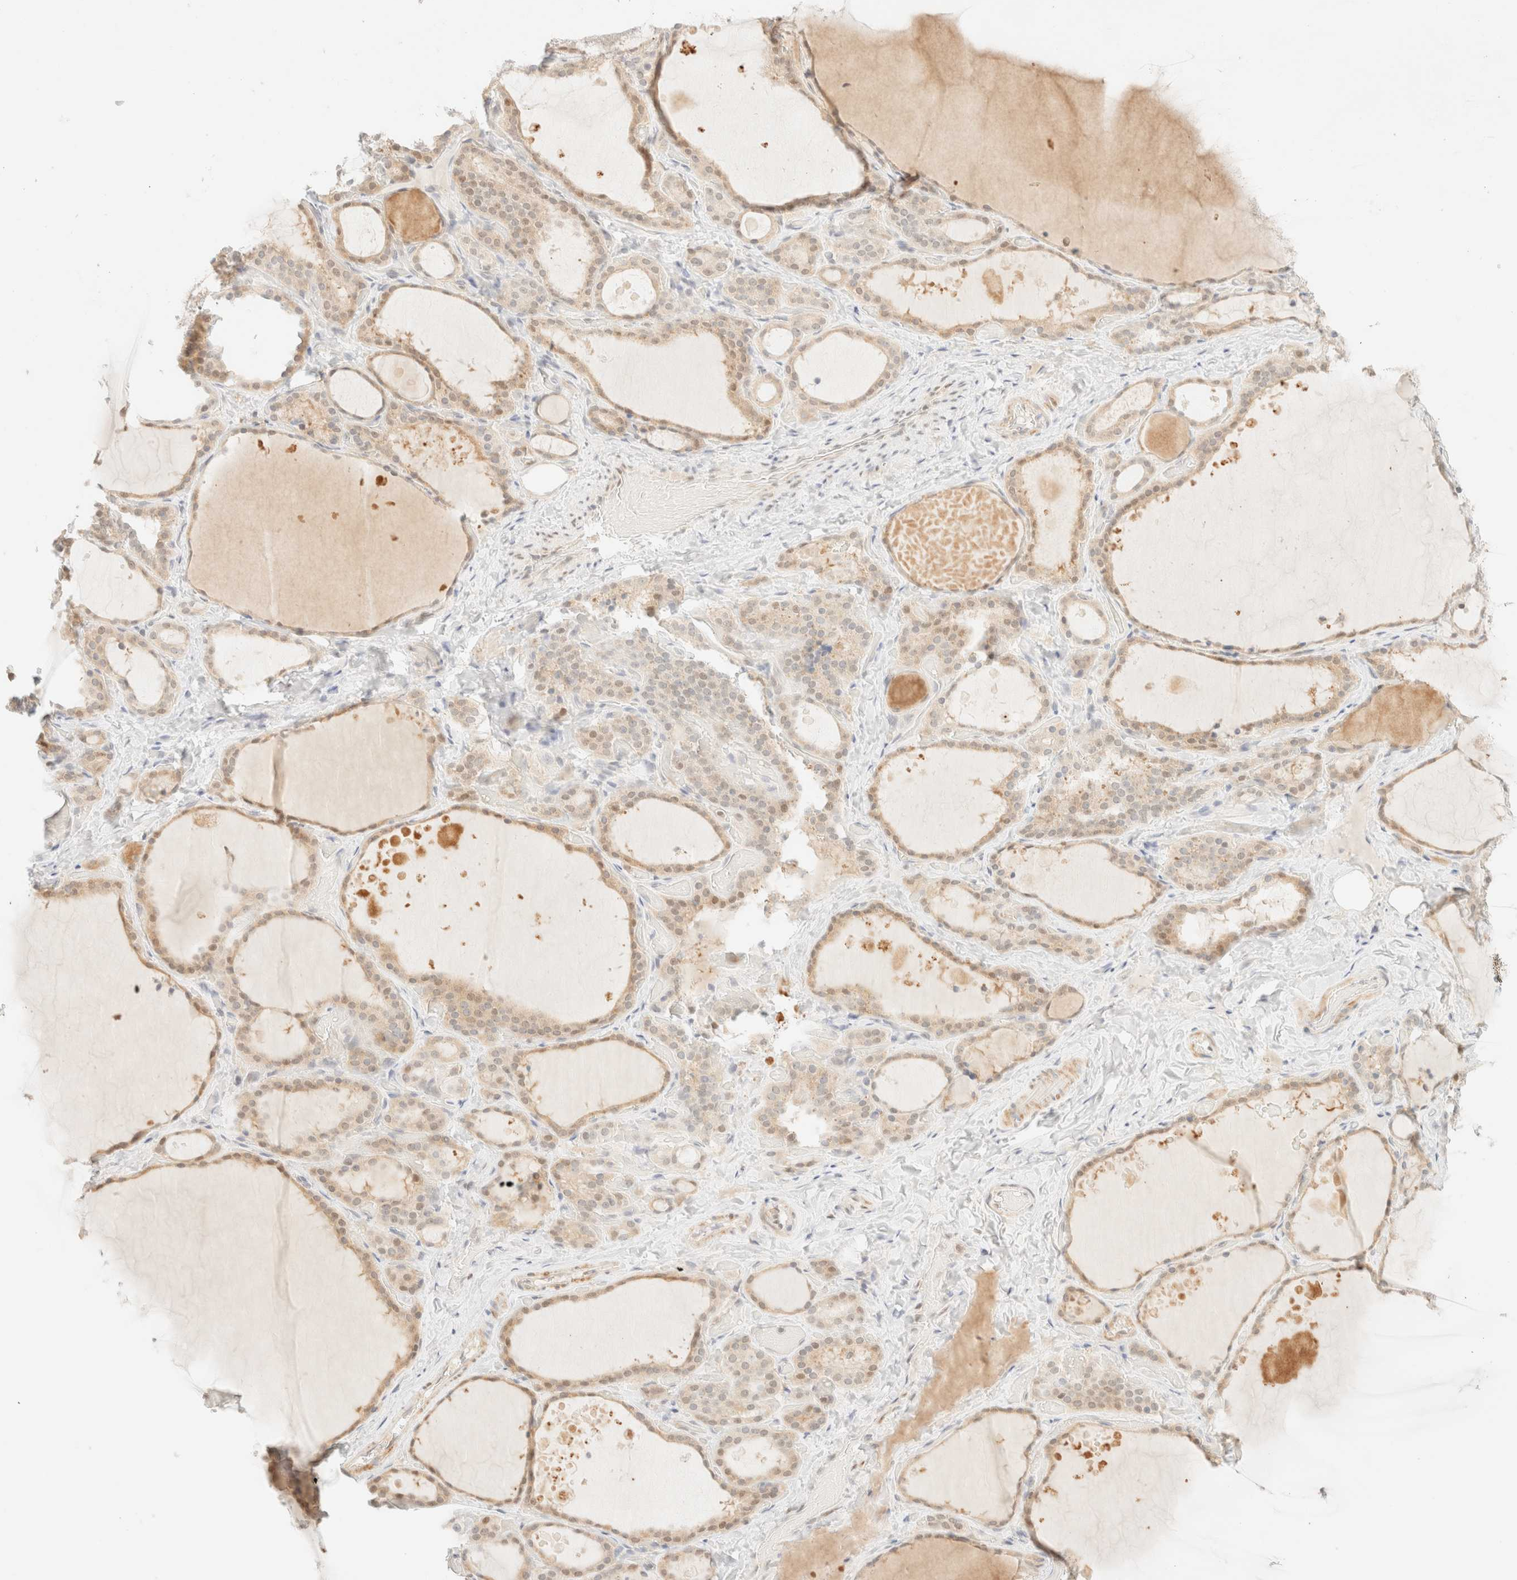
{"staining": {"intensity": "weak", "quantity": ">75%", "location": "cytoplasmic/membranous,nuclear"}, "tissue": "thyroid gland", "cell_type": "Glandular cells", "image_type": "normal", "snomed": [{"axis": "morphology", "description": "Normal tissue, NOS"}, {"axis": "topography", "description": "Thyroid gland"}], "caption": "High-power microscopy captured an immunohistochemistry photomicrograph of unremarkable thyroid gland, revealing weak cytoplasmic/membranous,nuclear staining in about >75% of glandular cells.", "gene": "TSR1", "patient": {"sex": "female", "age": 44}}